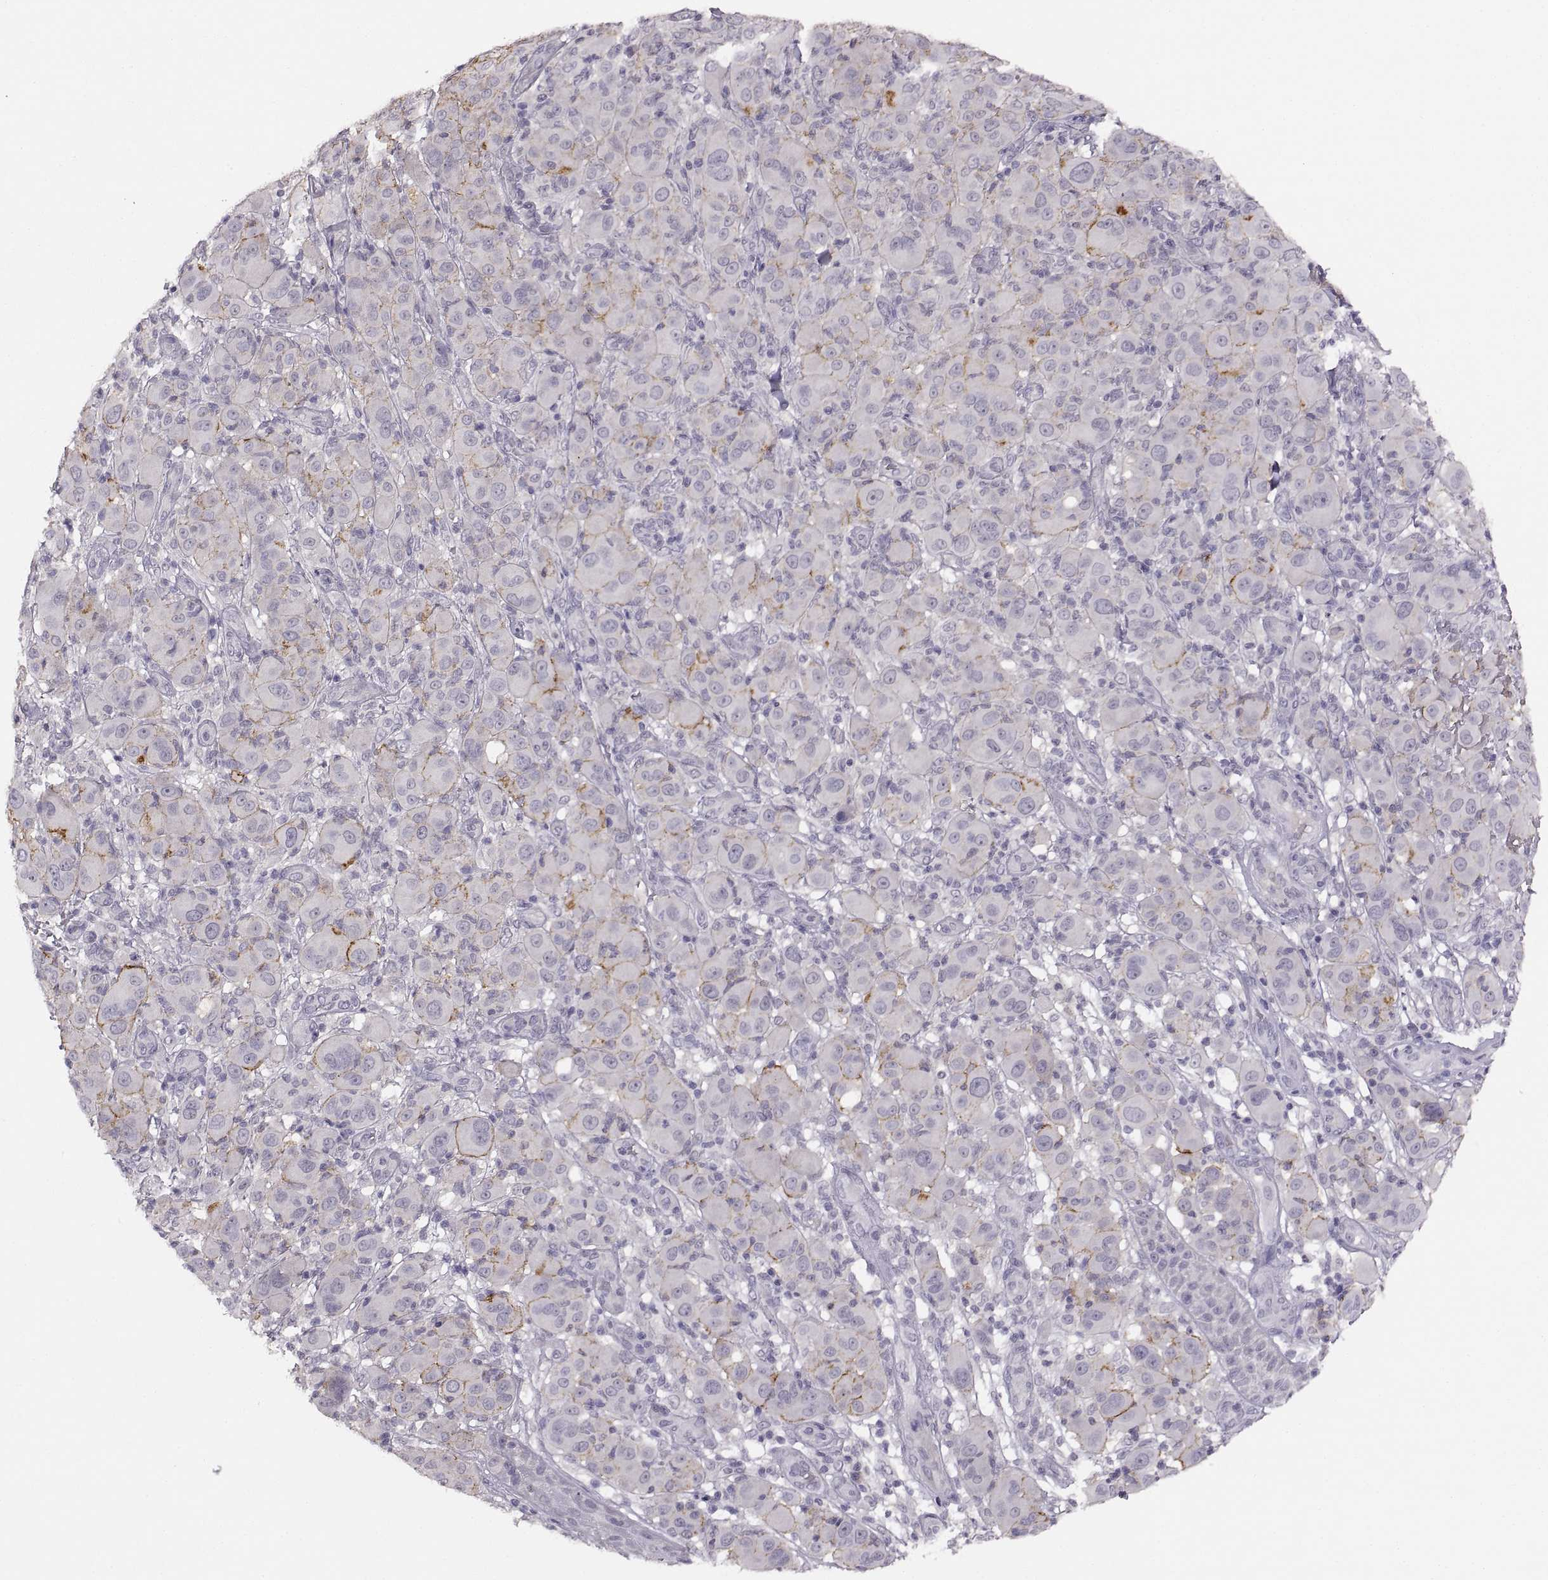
{"staining": {"intensity": "moderate", "quantity": ">75%", "location": "cytoplasmic/membranous"}, "tissue": "melanoma", "cell_type": "Tumor cells", "image_type": "cancer", "snomed": [{"axis": "morphology", "description": "Malignant melanoma, NOS"}, {"axis": "topography", "description": "Skin"}], "caption": "Immunohistochemistry histopathology image of neoplastic tissue: malignant melanoma stained using immunohistochemistry (IHC) exhibits medium levels of moderate protein expression localized specifically in the cytoplasmic/membranous of tumor cells, appearing as a cytoplasmic/membranous brown color.", "gene": "CDH2", "patient": {"sex": "female", "age": 87}}